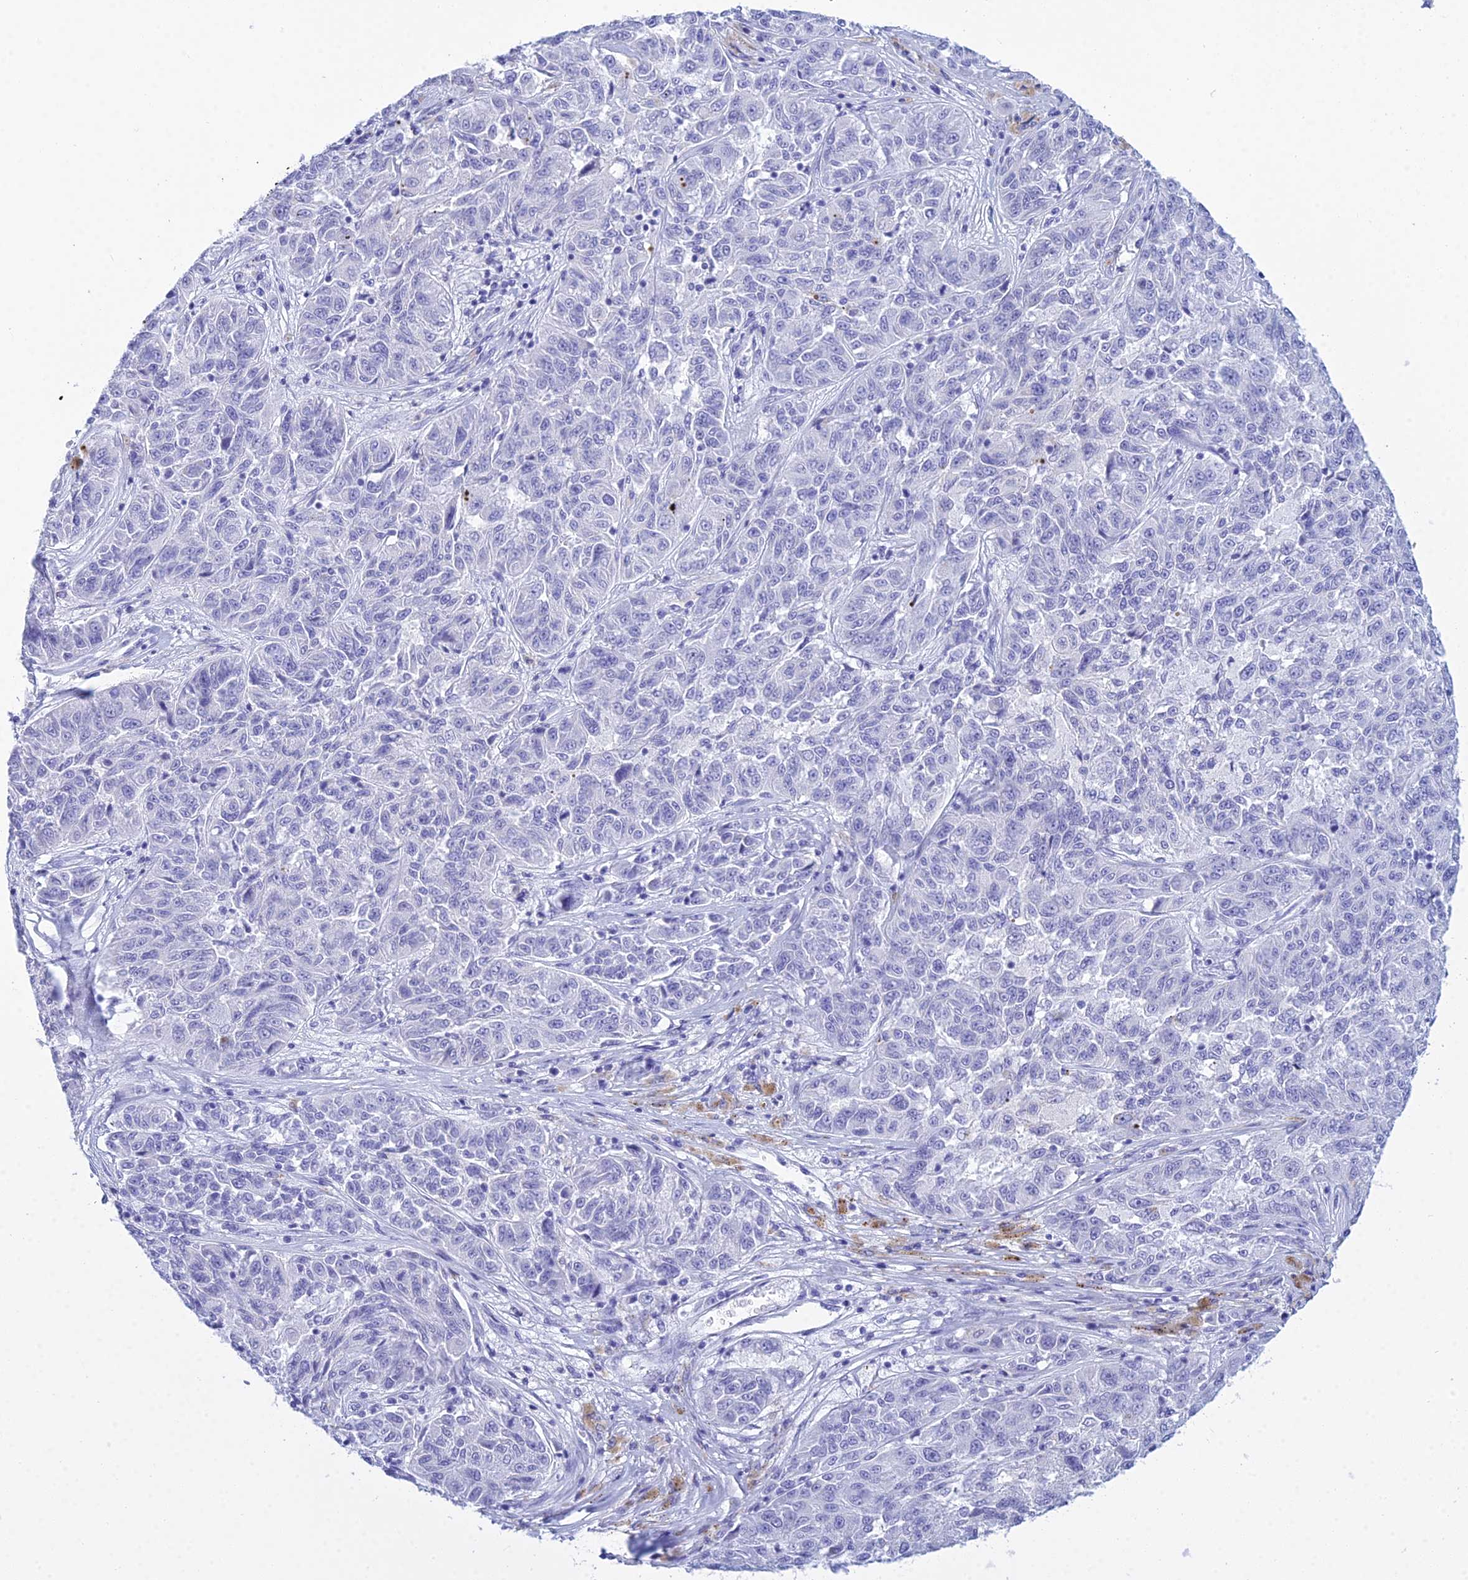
{"staining": {"intensity": "negative", "quantity": "none", "location": "none"}, "tissue": "melanoma", "cell_type": "Tumor cells", "image_type": "cancer", "snomed": [{"axis": "morphology", "description": "Malignant melanoma, NOS"}, {"axis": "topography", "description": "Skin"}], "caption": "DAB (3,3'-diaminobenzidine) immunohistochemical staining of human malignant melanoma displays no significant expression in tumor cells.", "gene": "PATE4", "patient": {"sex": "male", "age": 53}}